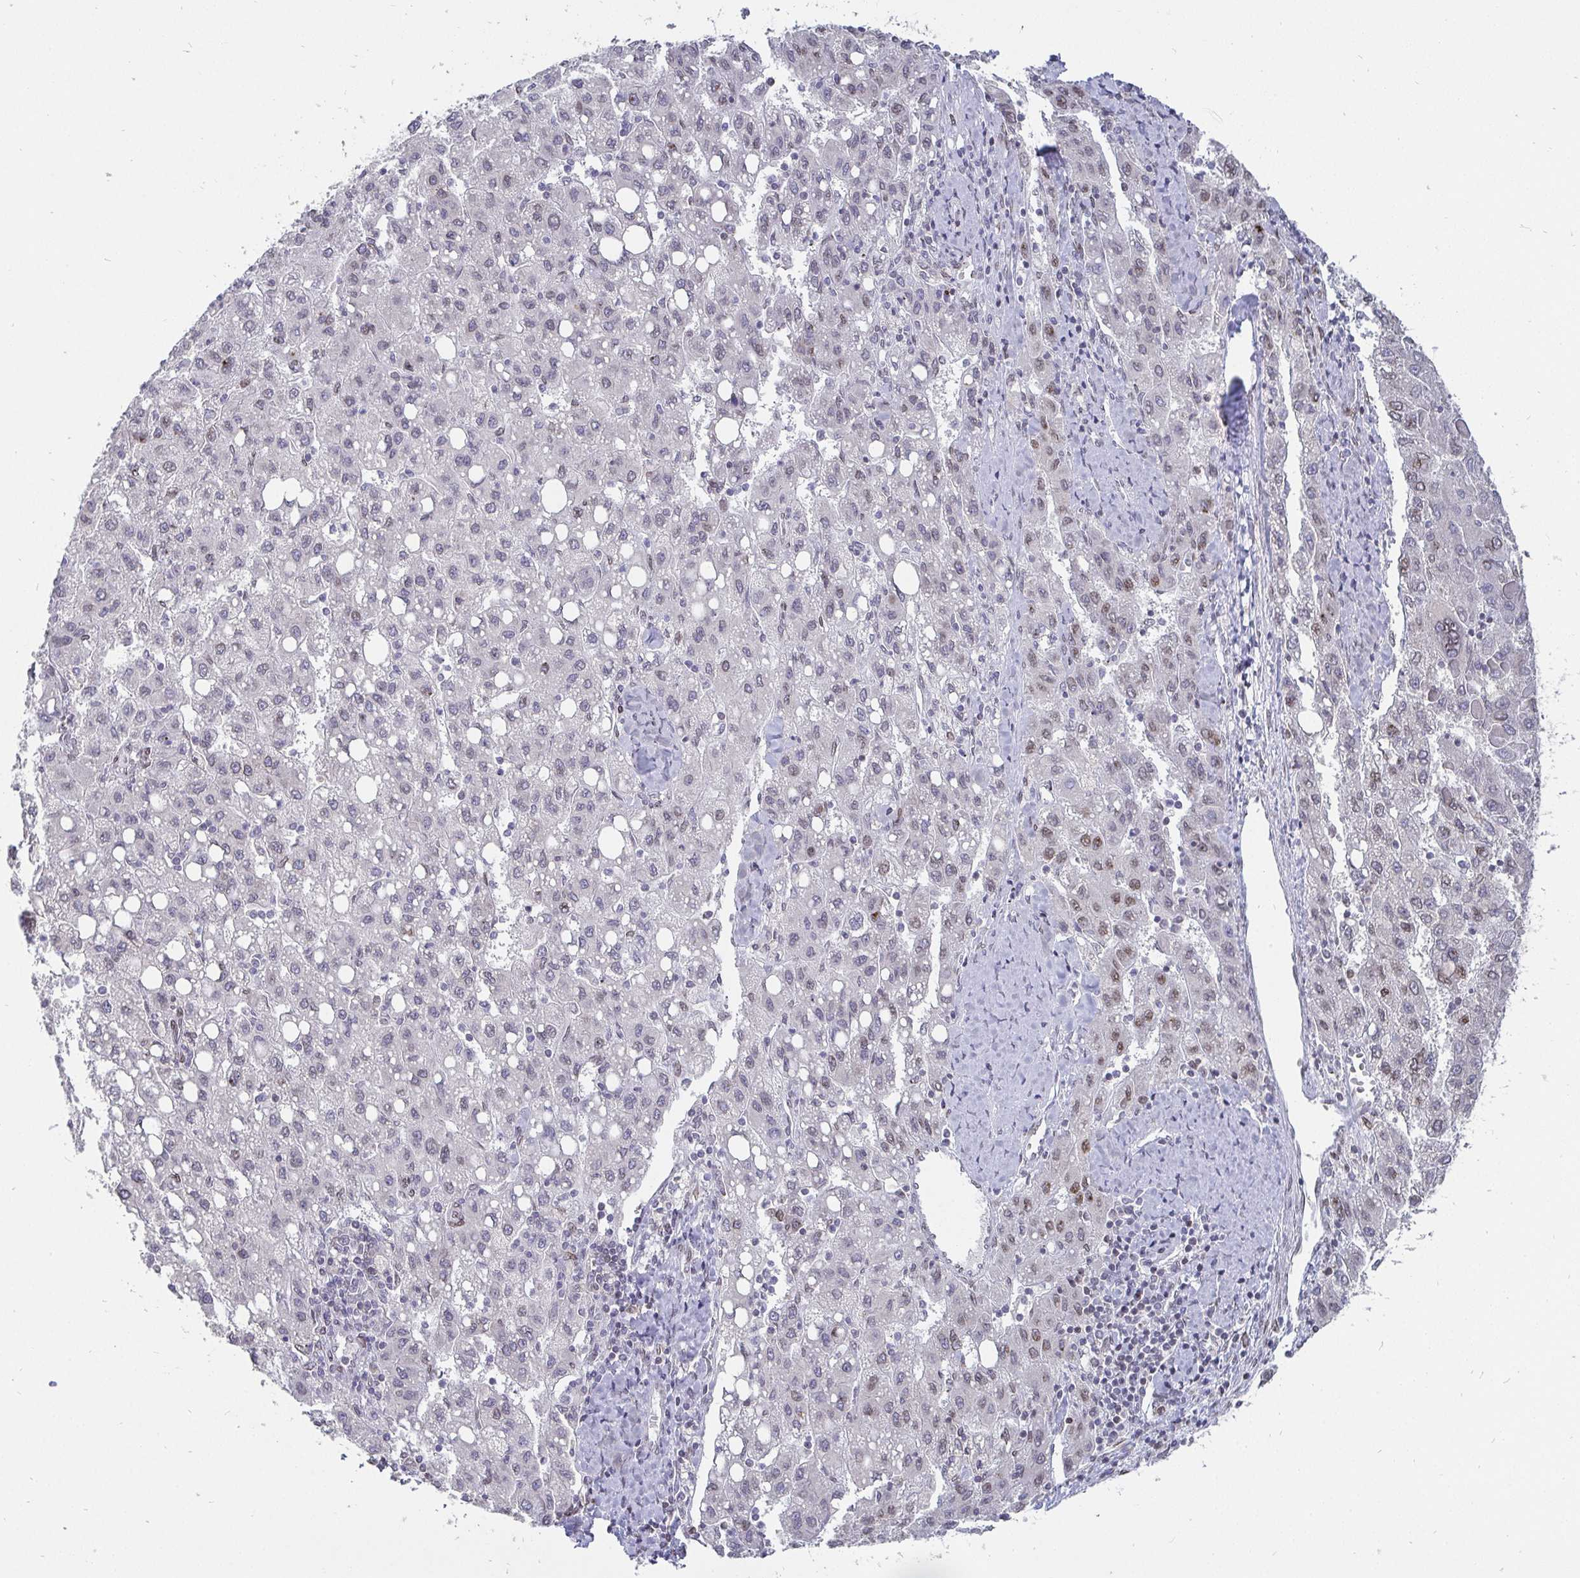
{"staining": {"intensity": "weak", "quantity": "<25%", "location": "cytoplasmic/membranous,nuclear"}, "tissue": "liver cancer", "cell_type": "Tumor cells", "image_type": "cancer", "snomed": [{"axis": "morphology", "description": "Carcinoma, Hepatocellular, NOS"}, {"axis": "topography", "description": "Liver"}], "caption": "Immunohistochemistry (IHC) photomicrograph of neoplastic tissue: hepatocellular carcinoma (liver) stained with DAB (3,3'-diaminobenzidine) shows no significant protein positivity in tumor cells.", "gene": "EMD", "patient": {"sex": "female", "age": 82}}